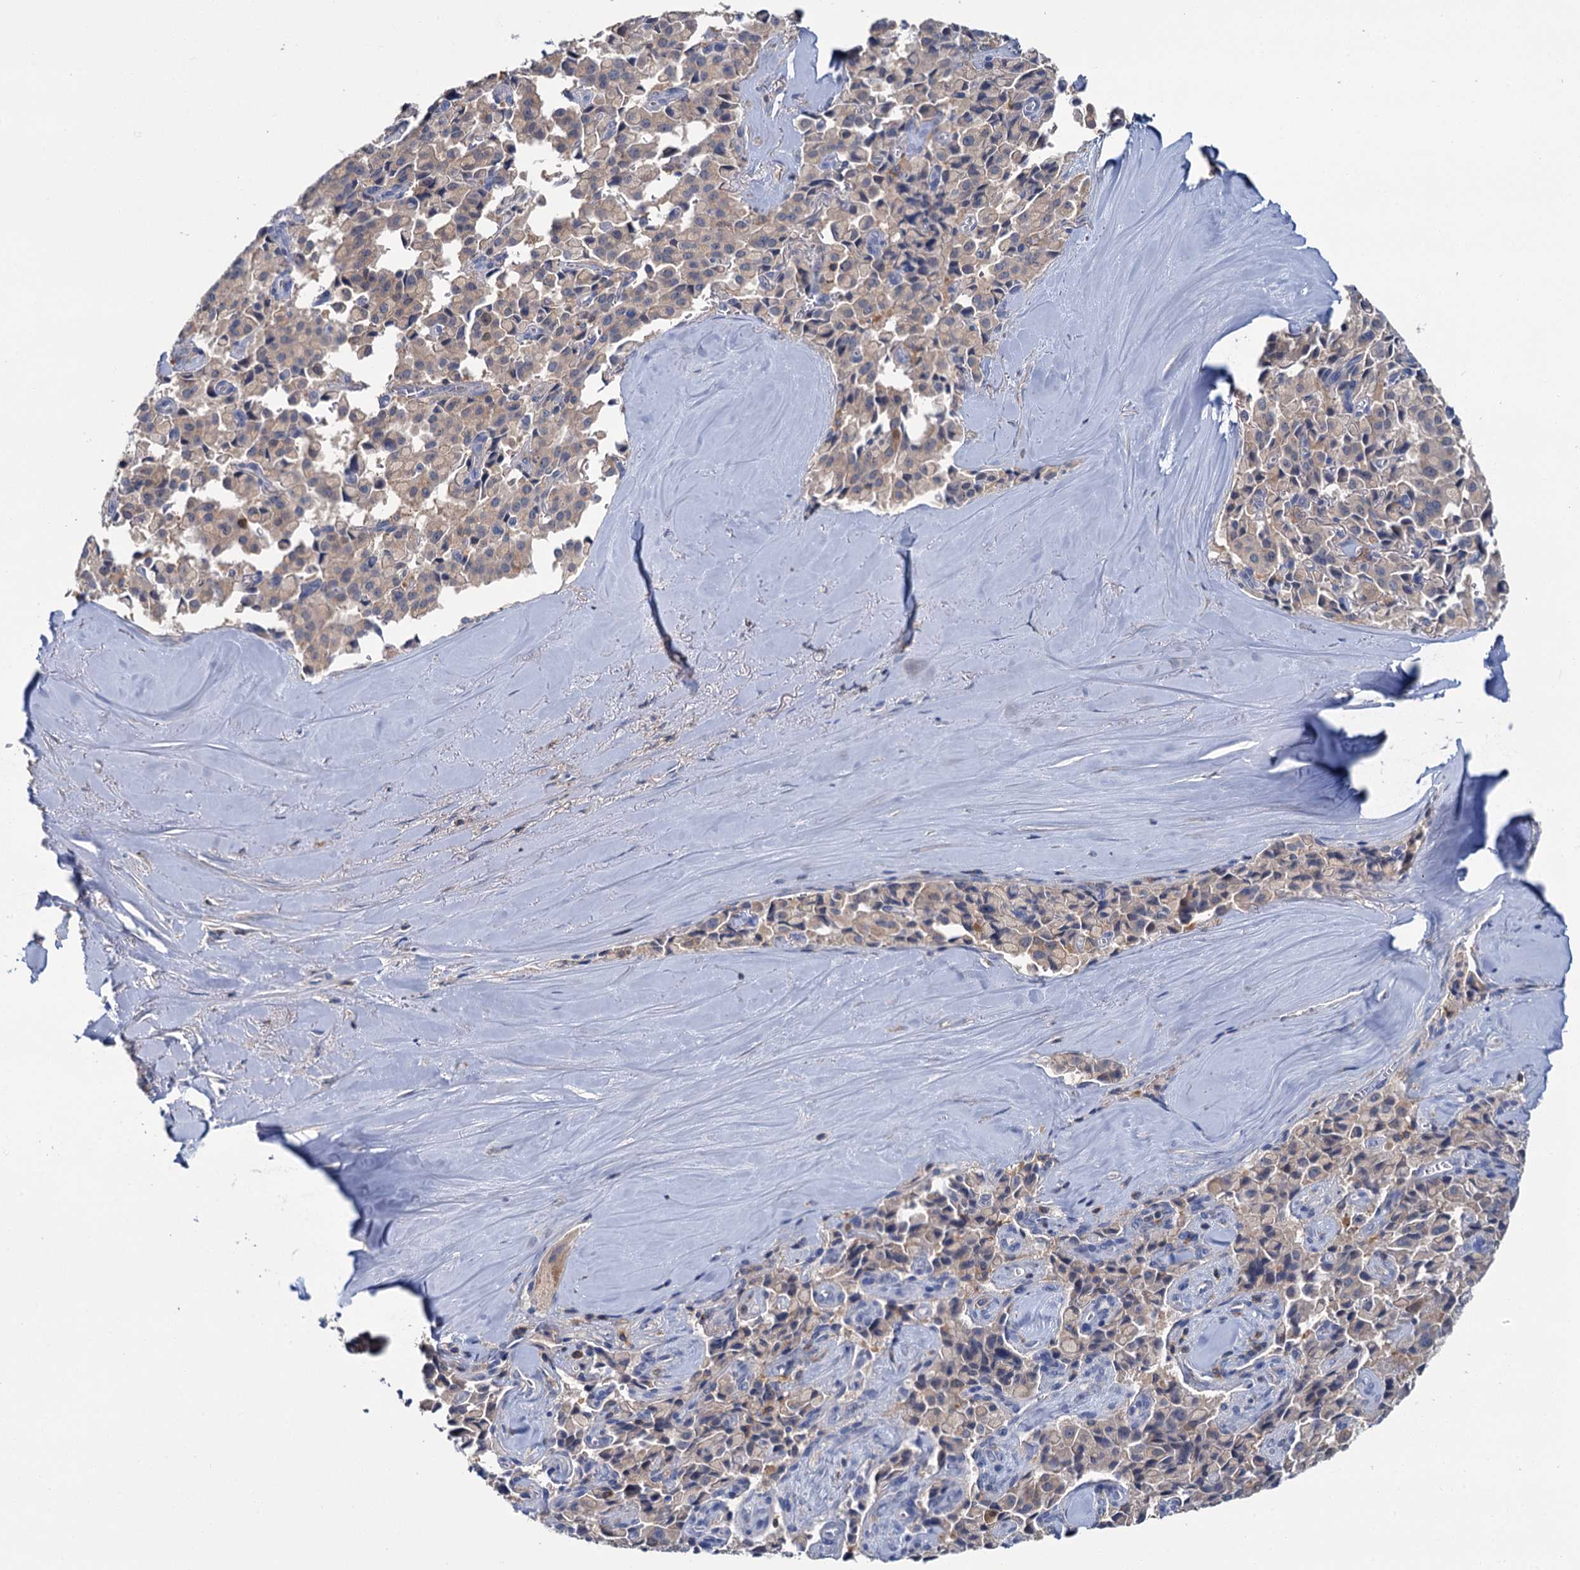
{"staining": {"intensity": "weak", "quantity": "25%-75%", "location": "cytoplasmic/membranous"}, "tissue": "pancreatic cancer", "cell_type": "Tumor cells", "image_type": "cancer", "snomed": [{"axis": "morphology", "description": "Adenocarcinoma, NOS"}, {"axis": "topography", "description": "Pancreas"}], "caption": "Immunohistochemistry (IHC) of adenocarcinoma (pancreatic) displays low levels of weak cytoplasmic/membranous expression in approximately 25%-75% of tumor cells. Immunohistochemistry (IHC) stains the protein in brown and the nuclei are stained blue.", "gene": "FGFR2", "patient": {"sex": "male", "age": 65}}